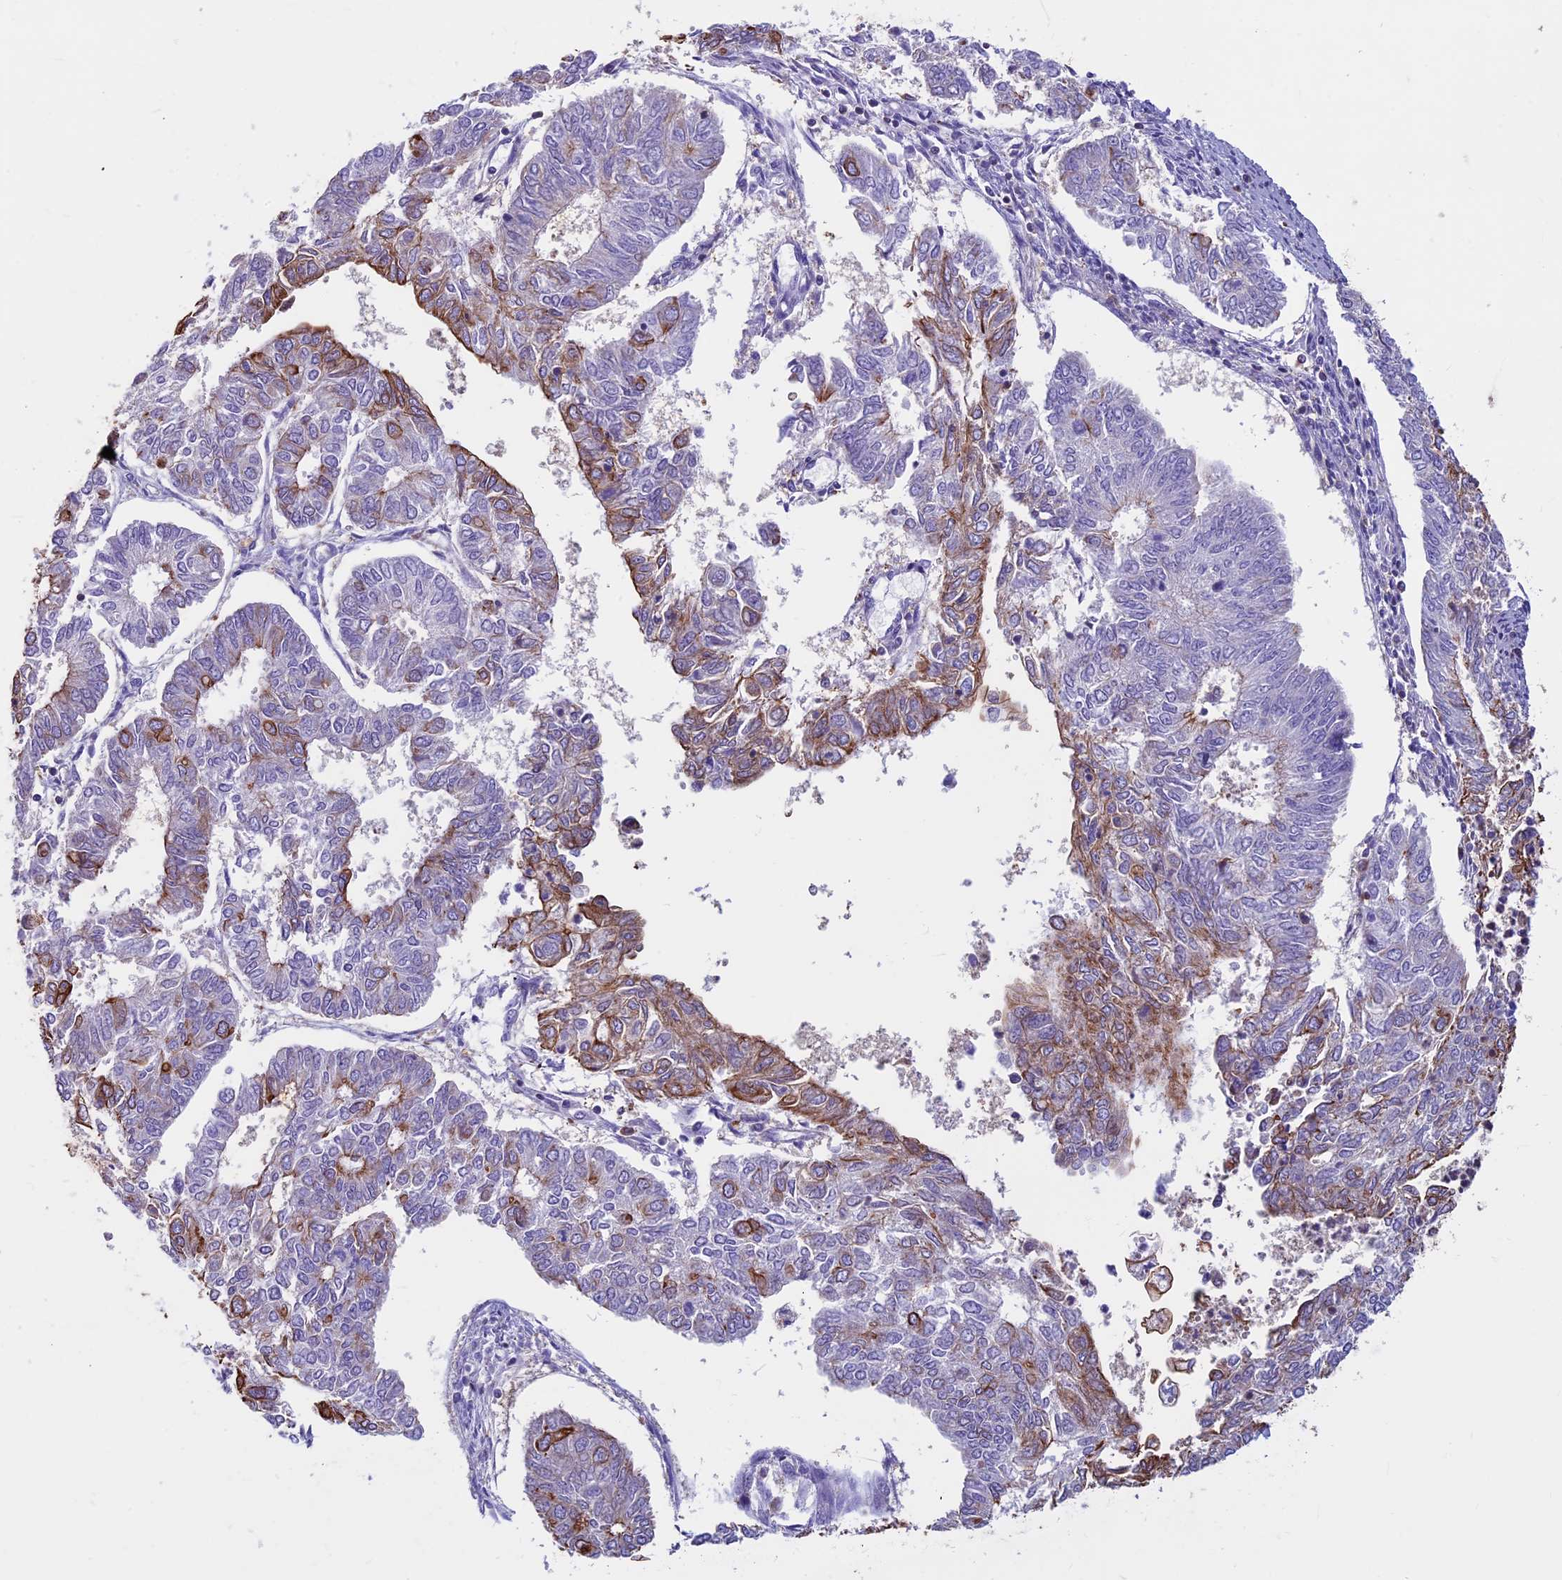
{"staining": {"intensity": "moderate", "quantity": "25%-75%", "location": "cytoplasmic/membranous"}, "tissue": "endometrial cancer", "cell_type": "Tumor cells", "image_type": "cancer", "snomed": [{"axis": "morphology", "description": "Adenocarcinoma, NOS"}, {"axis": "topography", "description": "Endometrium"}], "caption": "The micrograph demonstrates immunohistochemical staining of adenocarcinoma (endometrial). There is moderate cytoplasmic/membranous positivity is identified in about 25%-75% of tumor cells.", "gene": "CDAN1", "patient": {"sex": "female", "age": 68}}